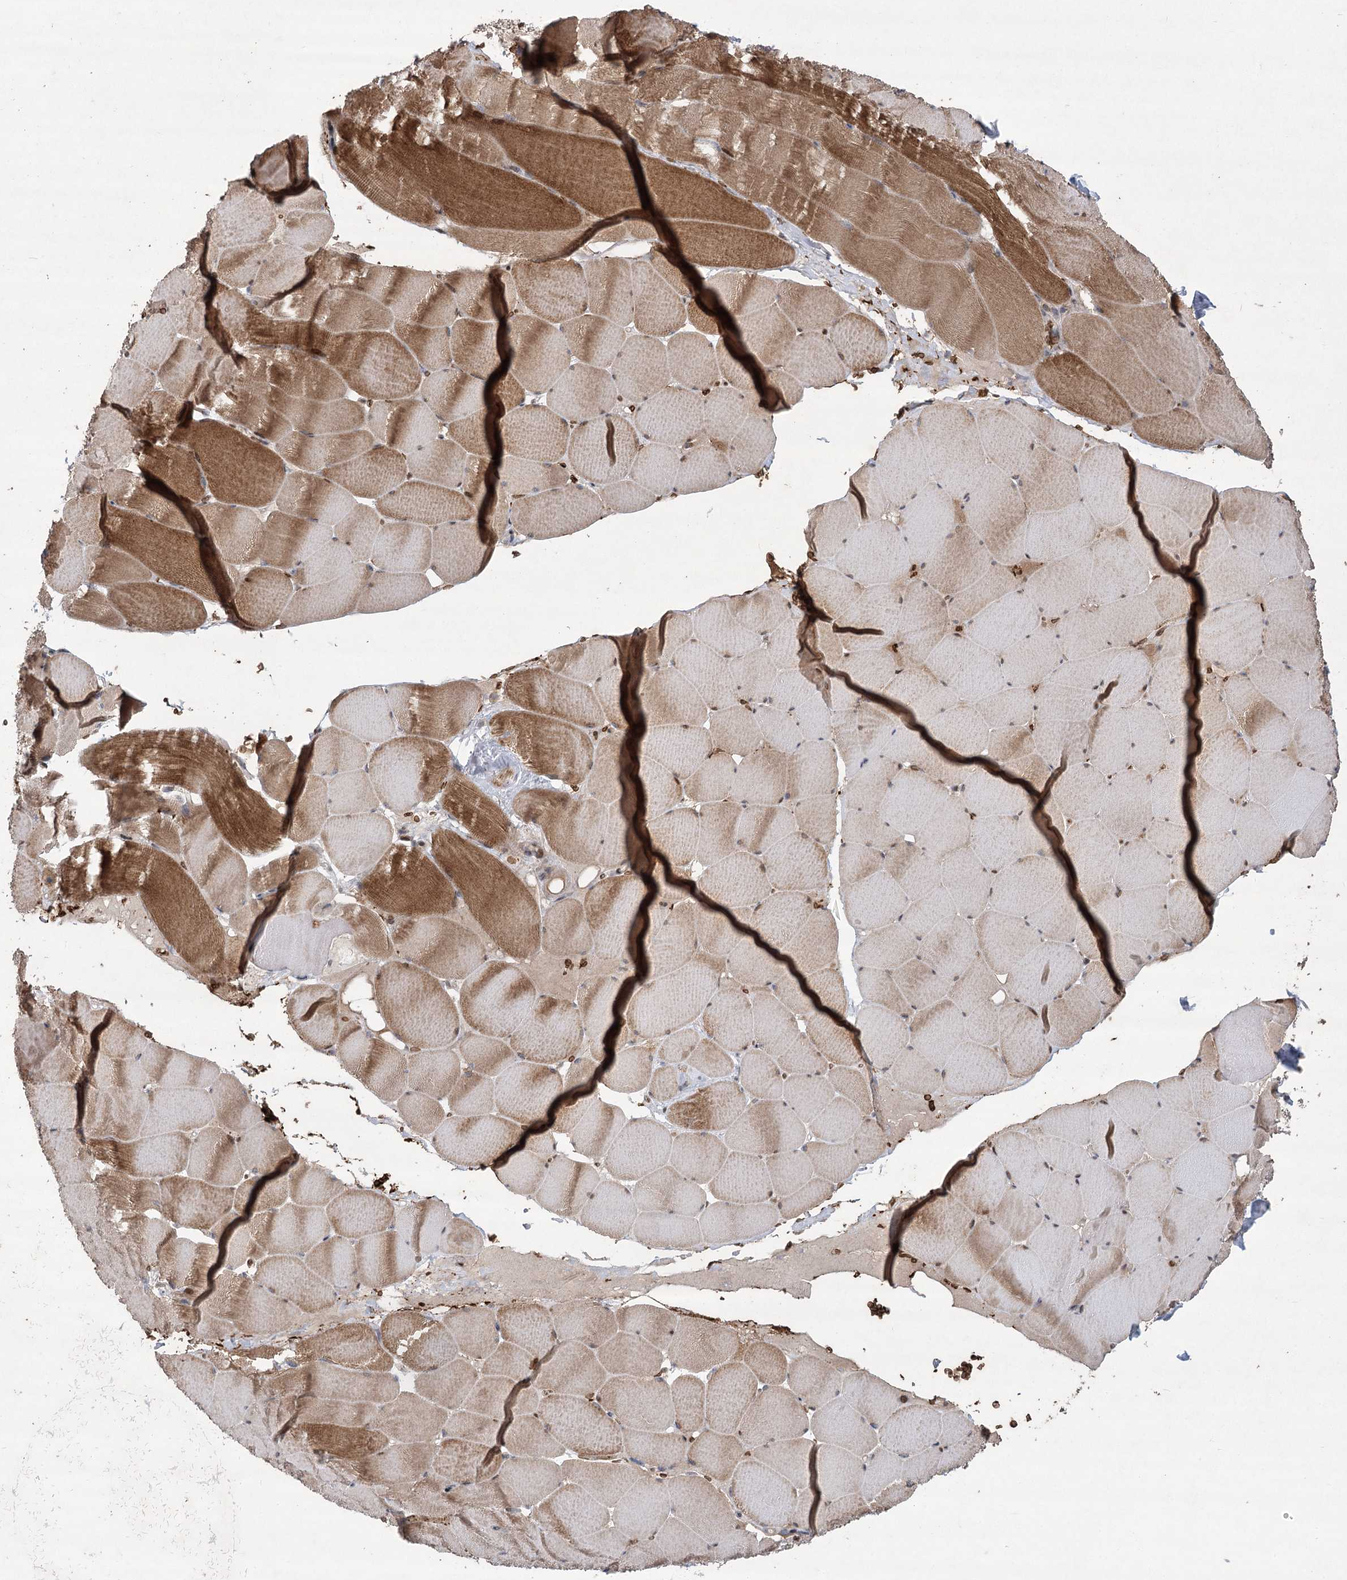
{"staining": {"intensity": "strong", "quantity": "25%-75%", "location": "cytoplasmic/membranous"}, "tissue": "skeletal muscle", "cell_type": "Myocytes", "image_type": "normal", "snomed": [{"axis": "morphology", "description": "Normal tissue, NOS"}, {"axis": "topography", "description": "Skeletal muscle"}], "caption": "An IHC image of unremarkable tissue is shown. Protein staining in brown highlights strong cytoplasmic/membranous positivity in skeletal muscle within myocytes.", "gene": "NSMCE4A", "patient": {"sex": "male", "age": 62}}